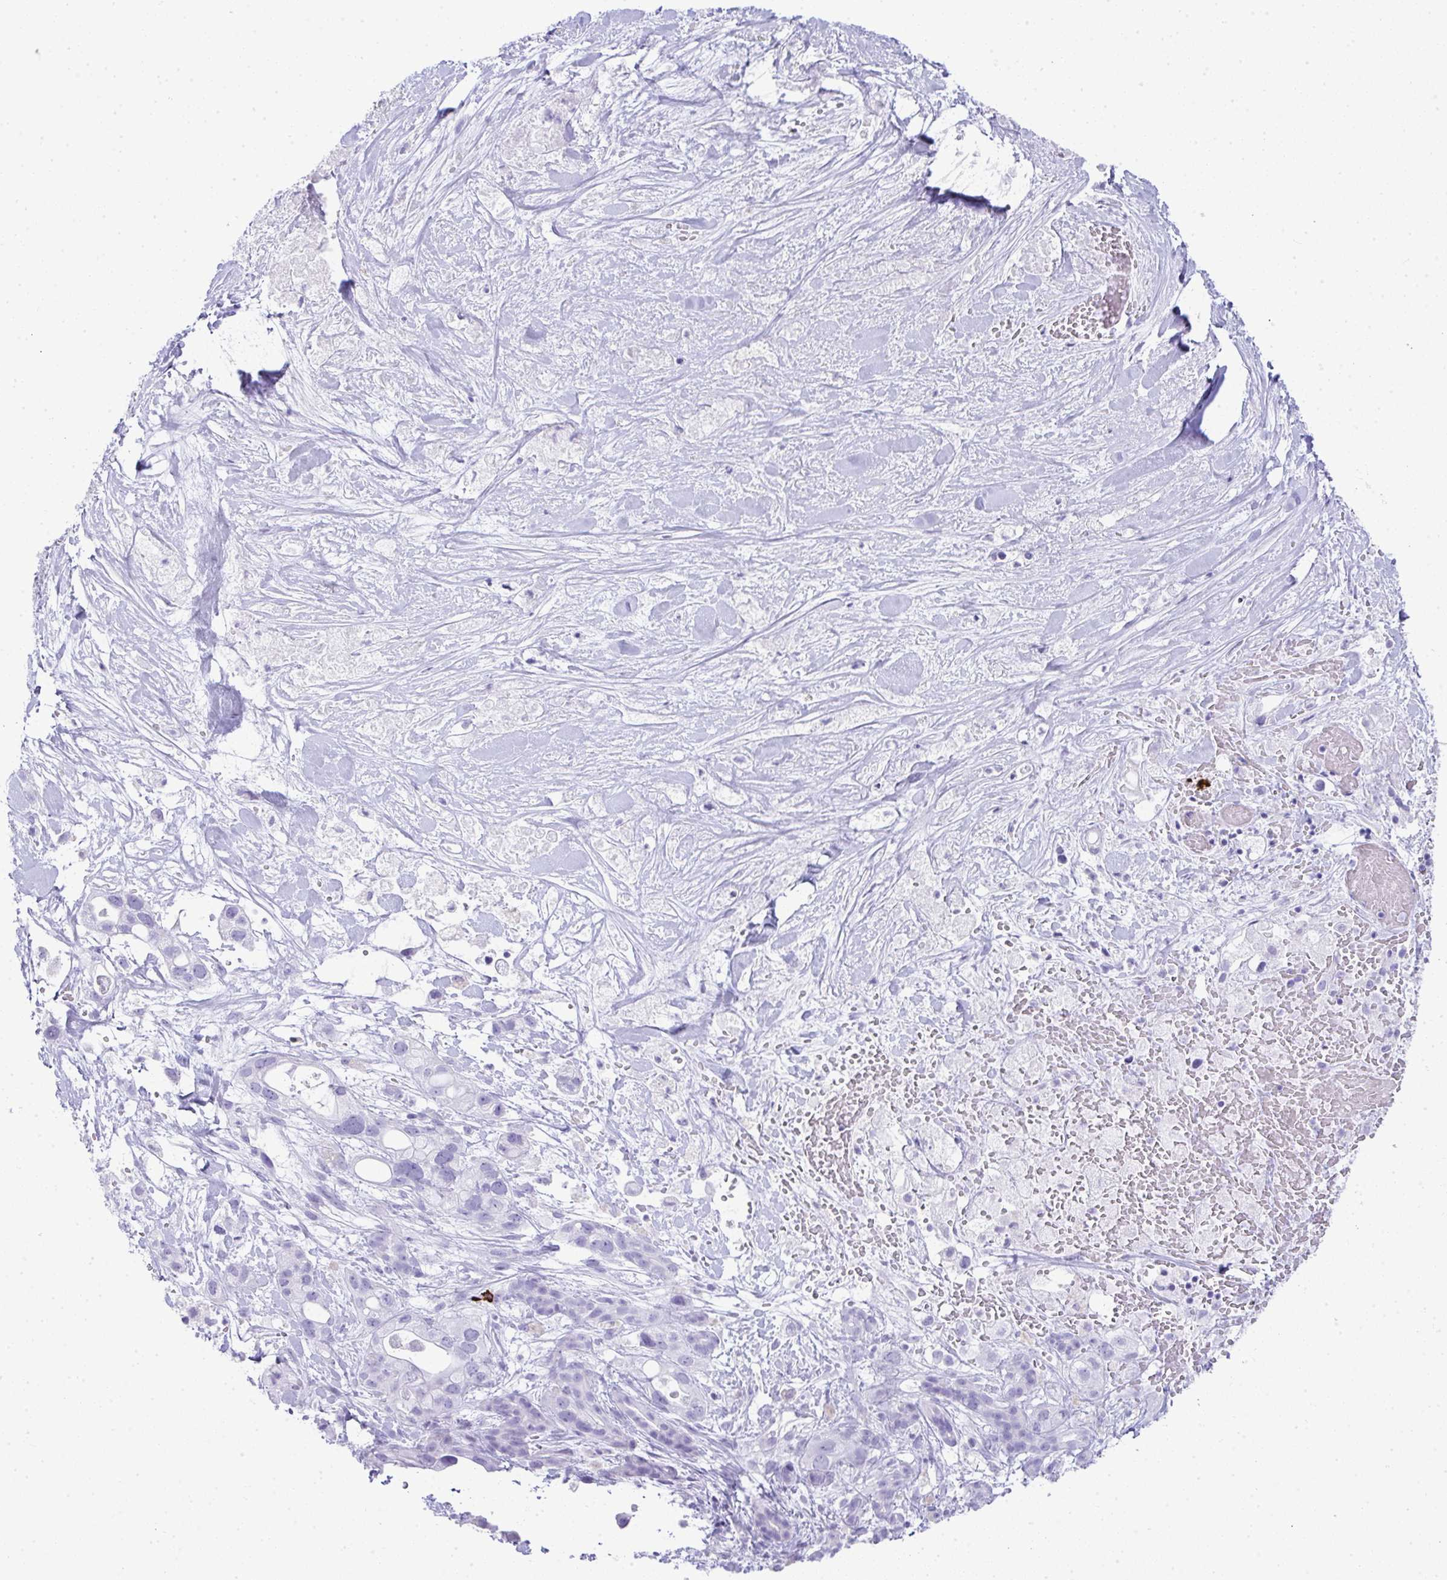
{"staining": {"intensity": "negative", "quantity": "none", "location": "none"}, "tissue": "pancreatic cancer", "cell_type": "Tumor cells", "image_type": "cancer", "snomed": [{"axis": "morphology", "description": "Adenocarcinoma, NOS"}, {"axis": "topography", "description": "Pancreas"}], "caption": "An image of pancreatic adenocarcinoma stained for a protein shows no brown staining in tumor cells. (Stains: DAB immunohistochemistry with hematoxylin counter stain, Microscopy: brightfield microscopy at high magnification).", "gene": "CDADC1", "patient": {"sex": "male", "age": 44}}